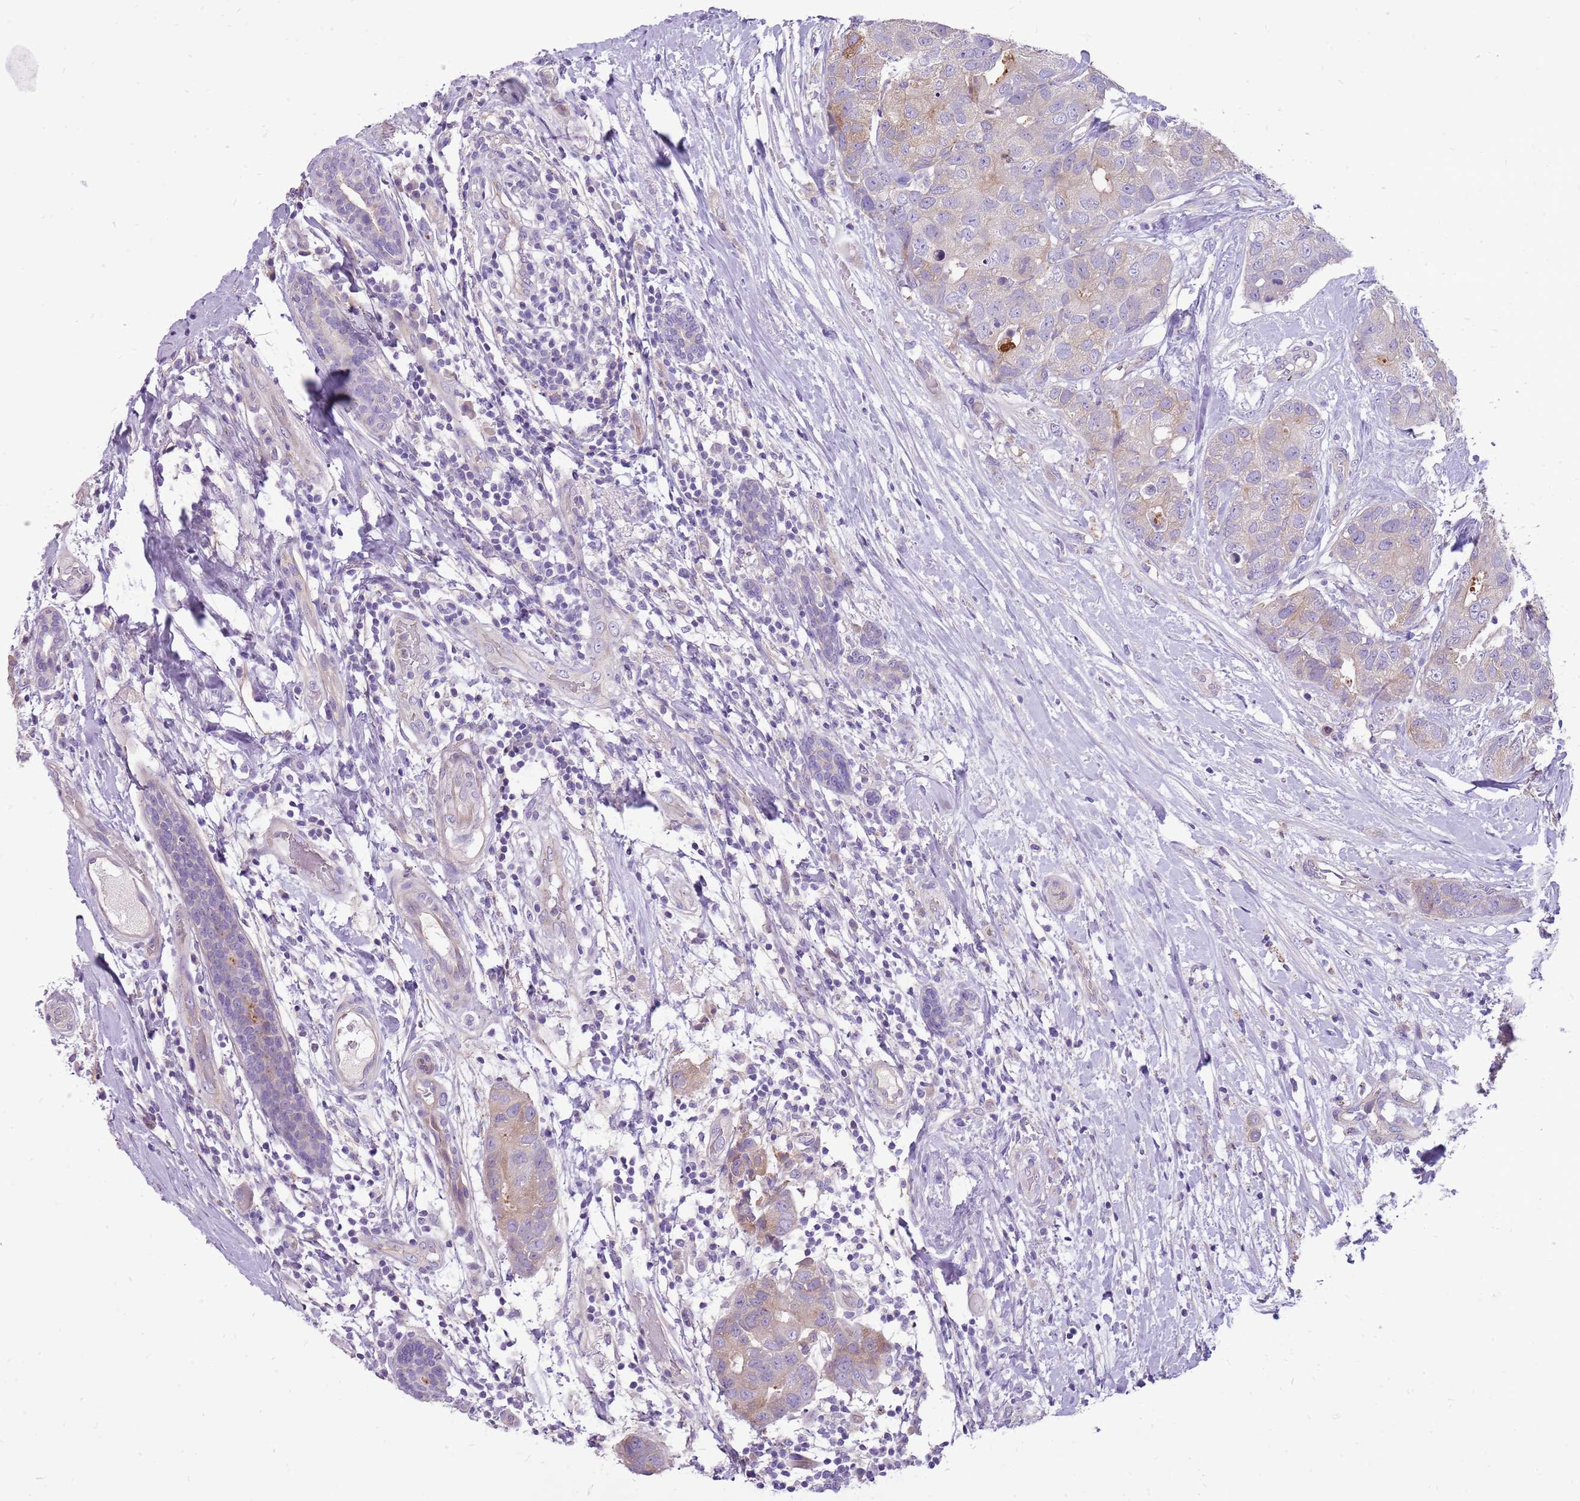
{"staining": {"intensity": "weak", "quantity": "<25%", "location": "cytoplasmic/membranous"}, "tissue": "breast cancer", "cell_type": "Tumor cells", "image_type": "cancer", "snomed": [{"axis": "morphology", "description": "Duct carcinoma"}, {"axis": "topography", "description": "Breast"}], "caption": "IHC micrograph of breast cancer (invasive ductal carcinoma) stained for a protein (brown), which exhibits no positivity in tumor cells.", "gene": "NTN4", "patient": {"sex": "female", "age": 62}}